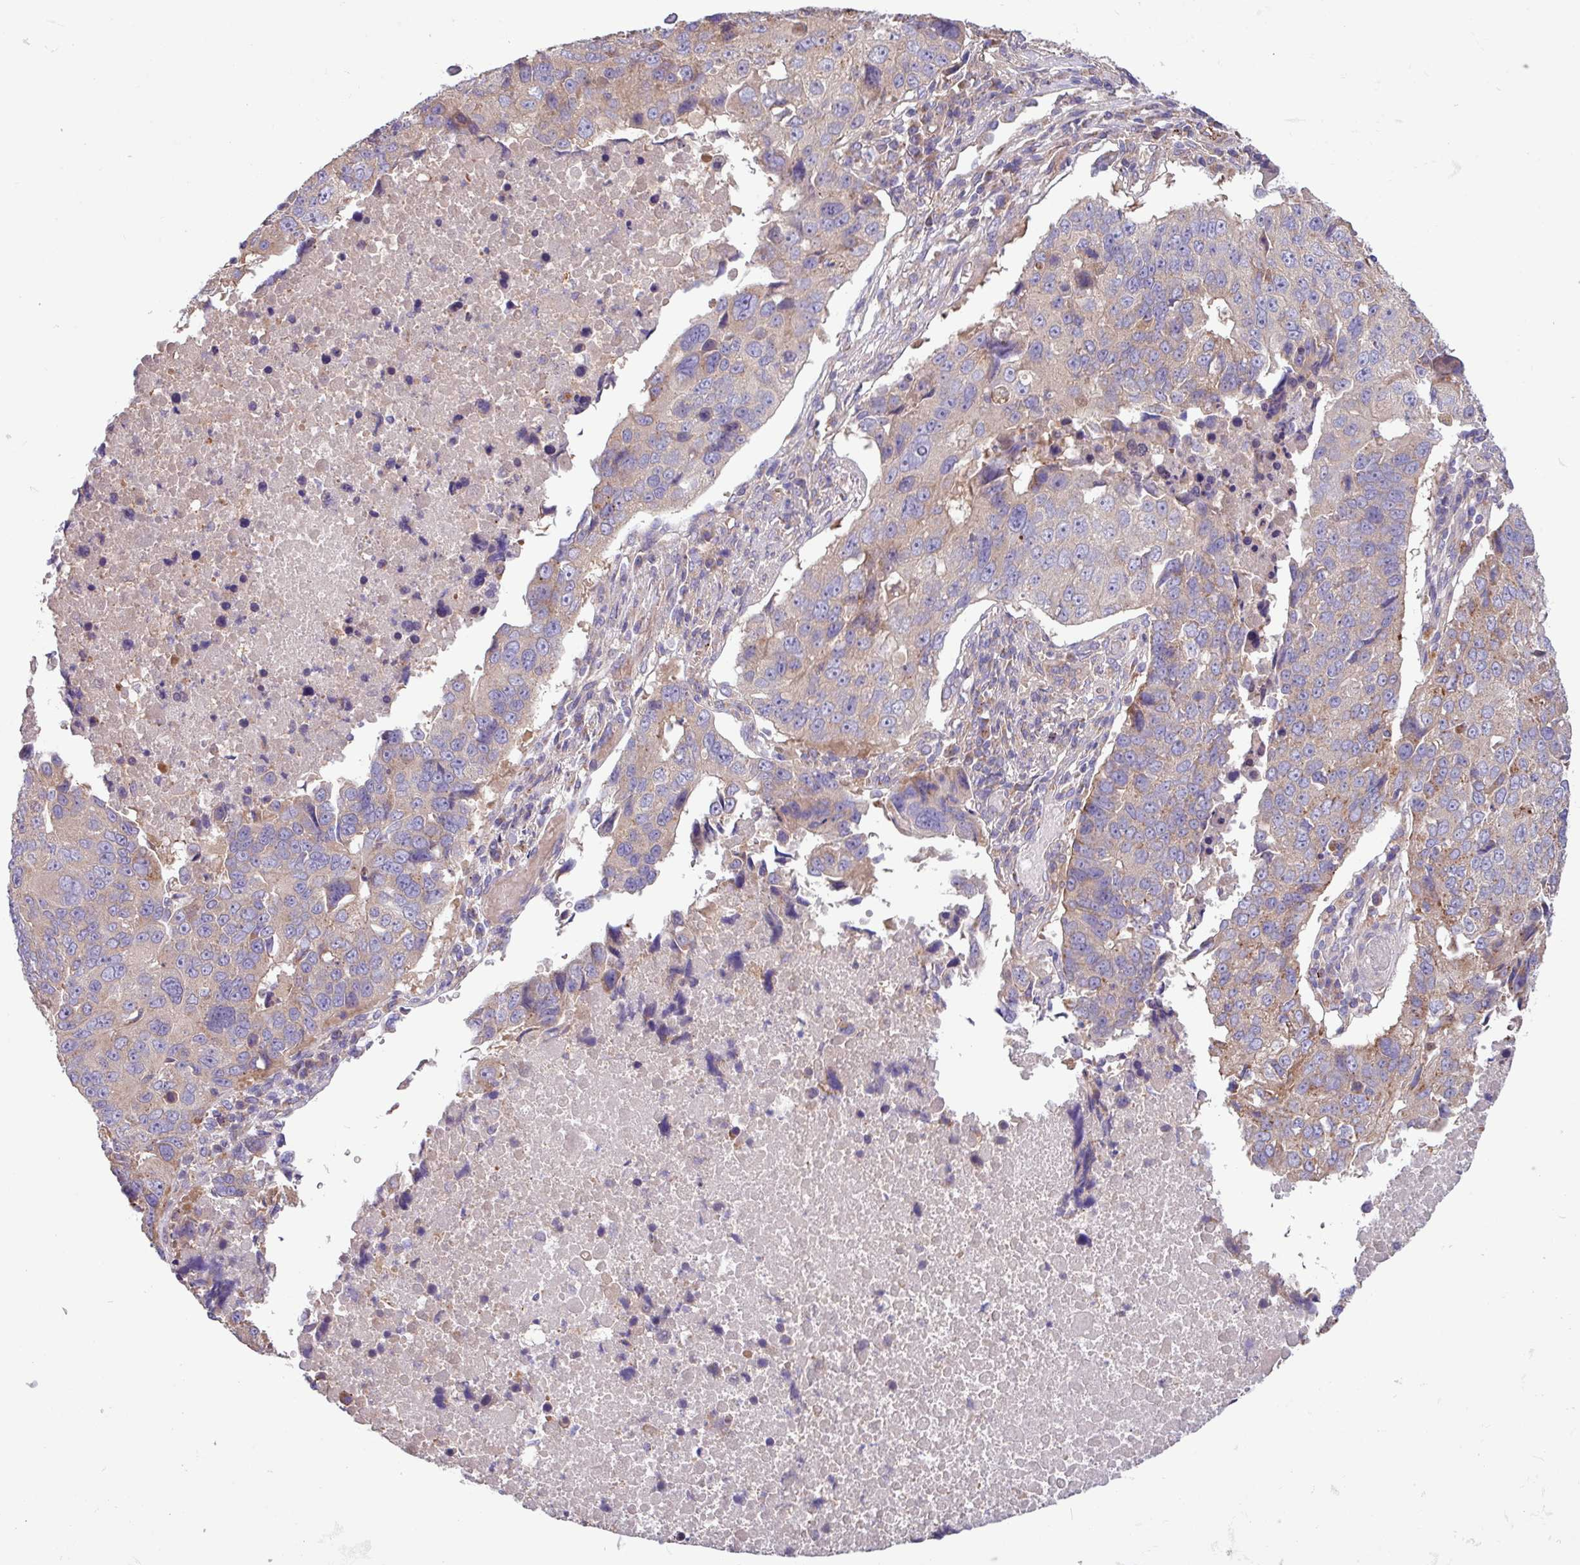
{"staining": {"intensity": "weak", "quantity": "<25%", "location": "cytoplasmic/membranous"}, "tissue": "lung cancer", "cell_type": "Tumor cells", "image_type": "cancer", "snomed": [{"axis": "morphology", "description": "Squamous cell carcinoma, NOS"}, {"axis": "topography", "description": "Lung"}], "caption": "Immunohistochemistry (IHC) photomicrograph of neoplastic tissue: lung squamous cell carcinoma stained with DAB (3,3'-diaminobenzidine) exhibits no significant protein staining in tumor cells.", "gene": "PPM1J", "patient": {"sex": "female", "age": 66}}